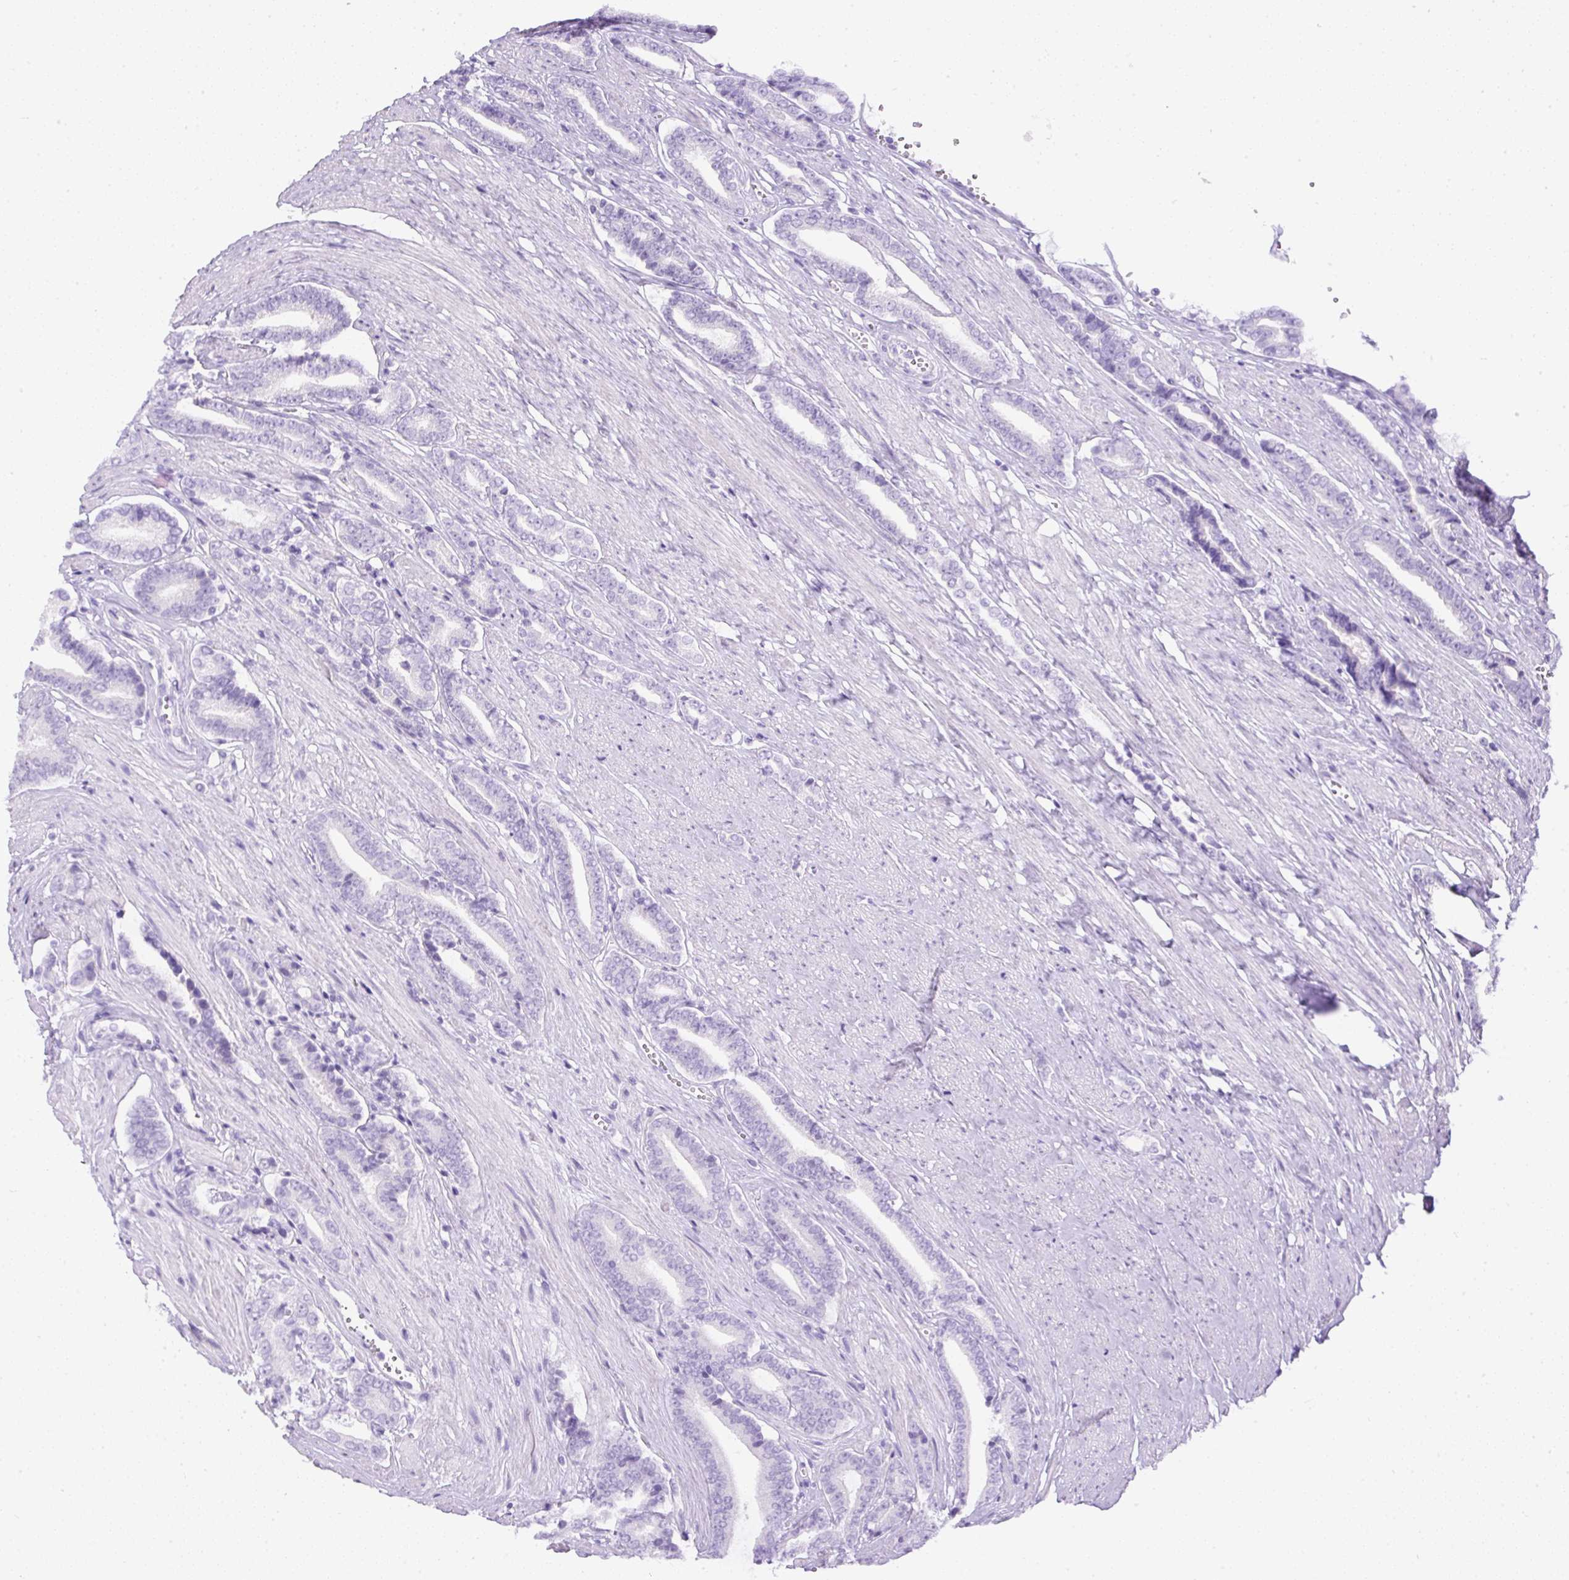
{"staining": {"intensity": "negative", "quantity": "none", "location": "none"}, "tissue": "prostate cancer", "cell_type": "Tumor cells", "image_type": "cancer", "snomed": [{"axis": "morphology", "description": "Adenocarcinoma, NOS"}, {"axis": "topography", "description": "Prostate and seminal vesicle, NOS"}], "caption": "This is a micrograph of immunohistochemistry (IHC) staining of prostate cancer, which shows no expression in tumor cells. (Immunohistochemistry (ihc), brightfield microscopy, high magnification).", "gene": "DAPK1", "patient": {"sex": "male", "age": 76}}